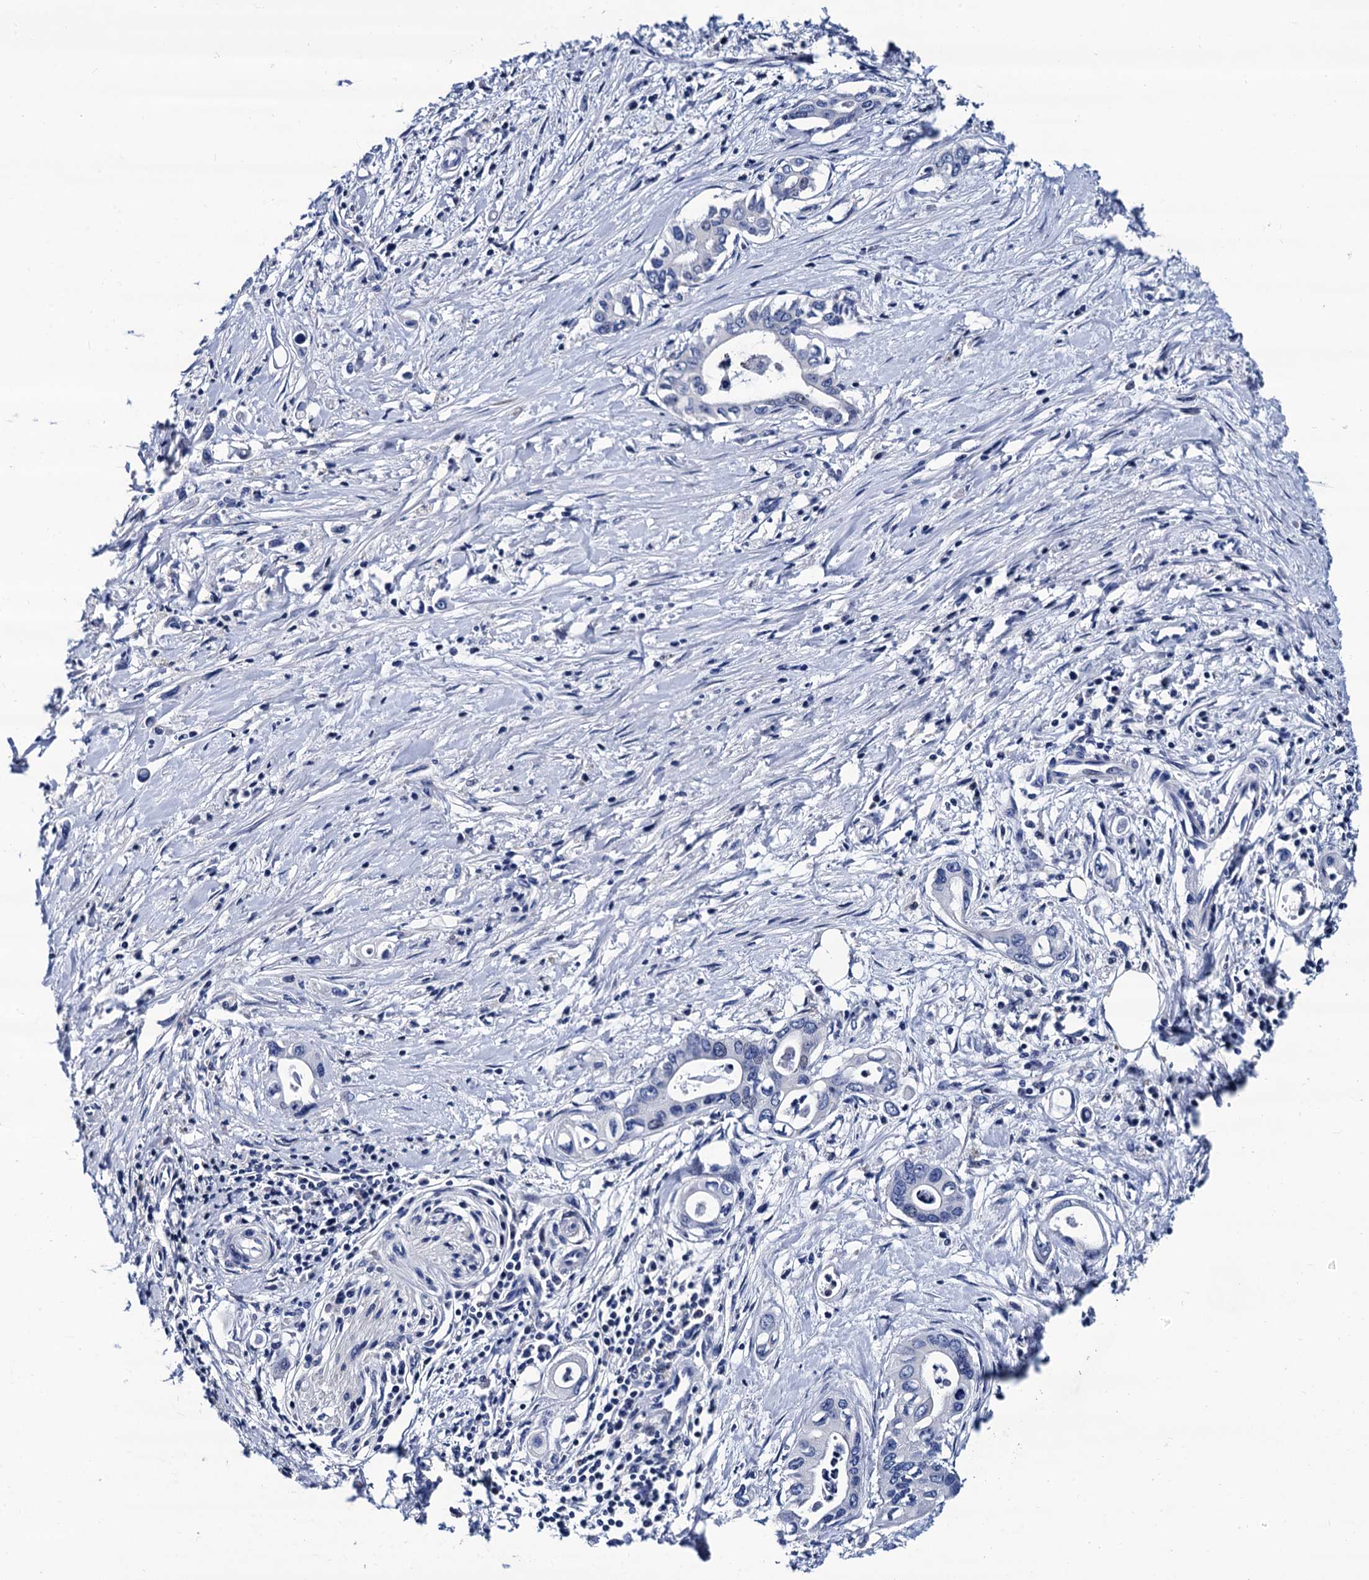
{"staining": {"intensity": "negative", "quantity": "none", "location": "none"}, "tissue": "pancreatic cancer", "cell_type": "Tumor cells", "image_type": "cancer", "snomed": [{"axis": "morphology", "description": "Adenocarcinoma, NOS"}, {"axis": "topography", "description": "Pancreas"}], "caption": "Pancreatic adenocarcinoma stained for a protein using IHC reveals no staining tumor cells.", "gene": "LRRC30", "patient": {"sex": "female", "age": 66}}